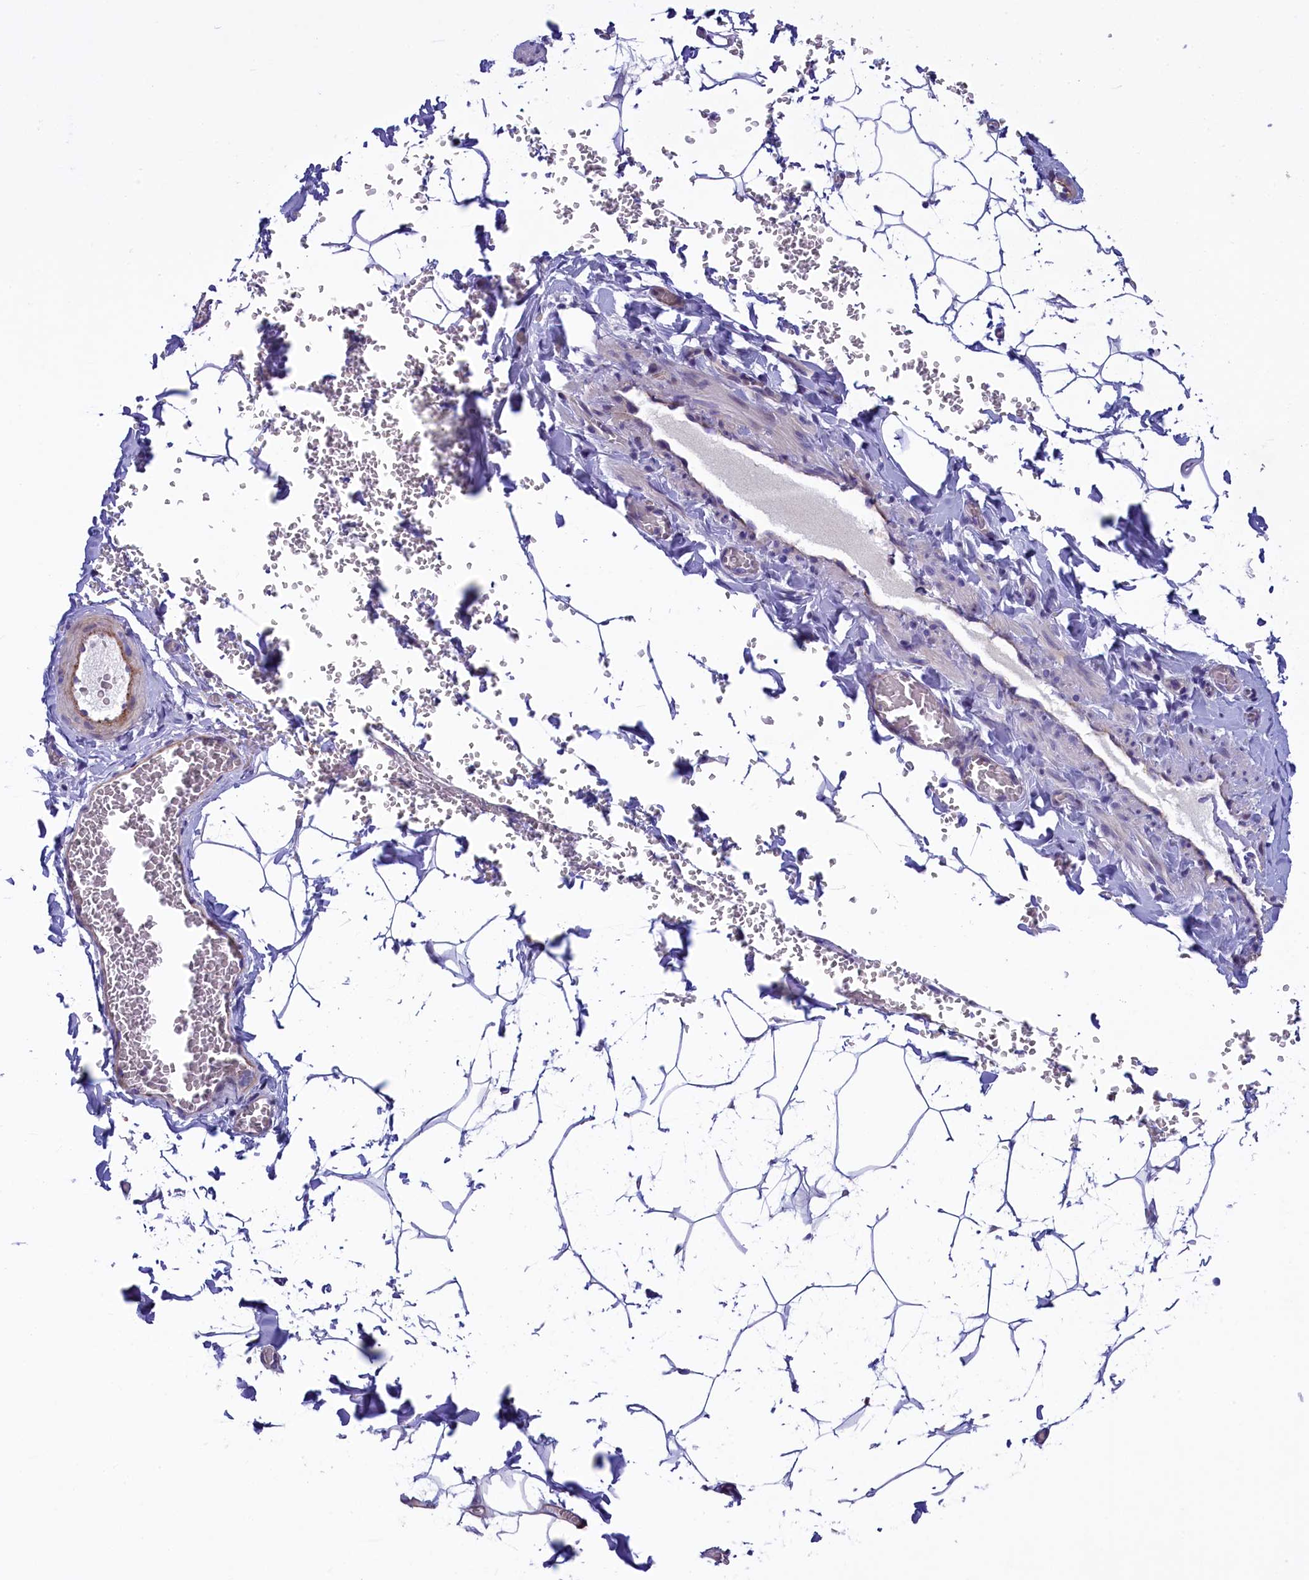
{"staining": {"intensity": "negative", "quantity": "none", "location": "none"}, "tissue": "adipose tissue", "cell_type": "Adipocytes", "image_type": "normal", "snomed": [{"axis": "morphology", "description": "Normal tissue, NOS"}, {"axis": "topography", "description": "Gallbladder"}, {"axis": "topography", "description": "Peripheral nerve tissue"}], "caption": "Adipocytes are negative for protein expression in unremarkable human adipose tissue.", "gene": "LOXL1", "patient": {"sex": "male", "age": 38}}